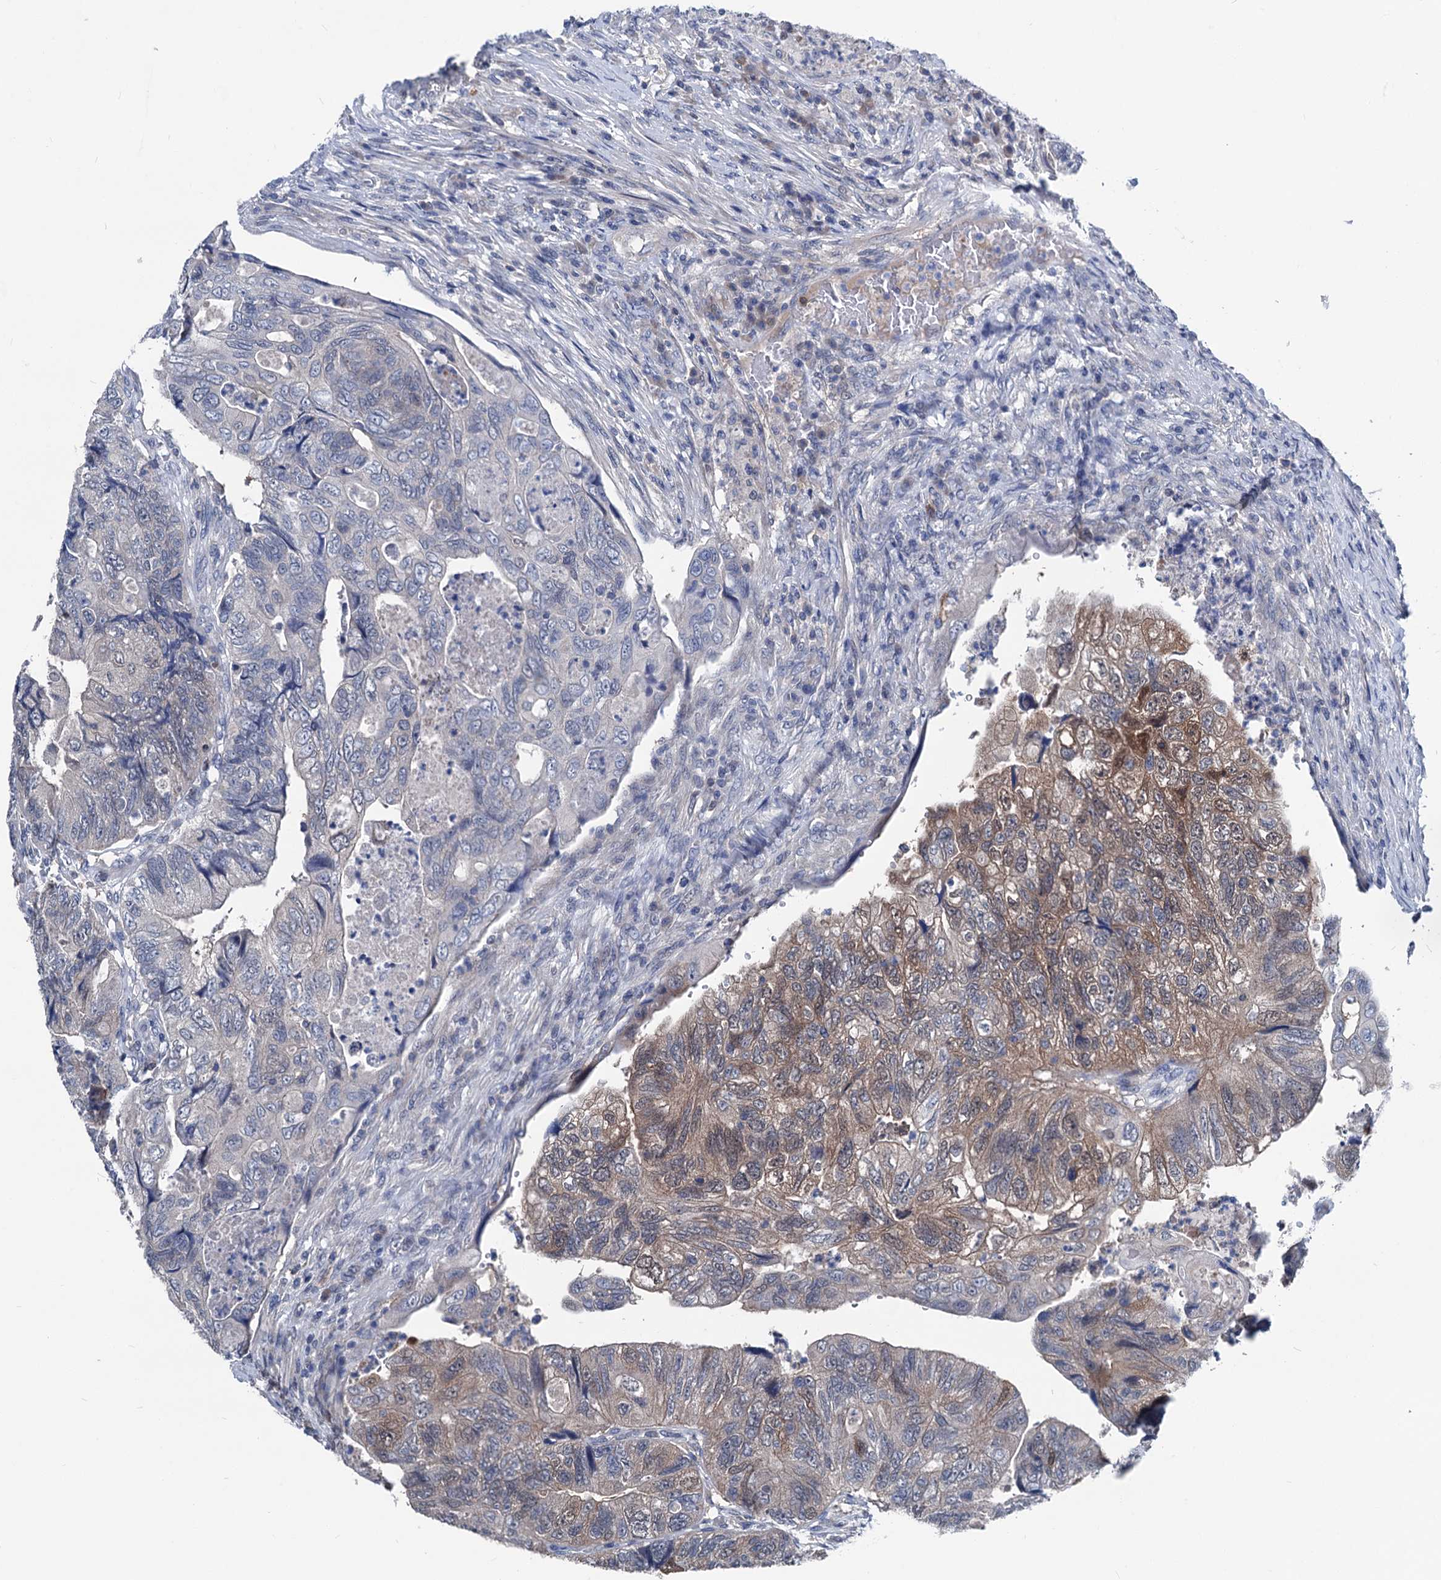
{"staining": {"intensity": "moderate", "quantity": "<25%", "location": "cytoplasmic/membranous"}, "tissue": "colorectal cancer", "cell_type": "Tumor cells", "image_type": "cancer", "snomed": [{"axis": "morphology", "description": "Adenocarcinoma, NOS"}, {"axis": "topography", "description": "Rectum"}], "caption": "An image of human adenocarcinoma (colorectal) stained for a protein displays moderate cytoplasmic/membranous brown staining in tumor cells.", "gene": "GLO1", "patient": {"sex": "male", "age": 63}}